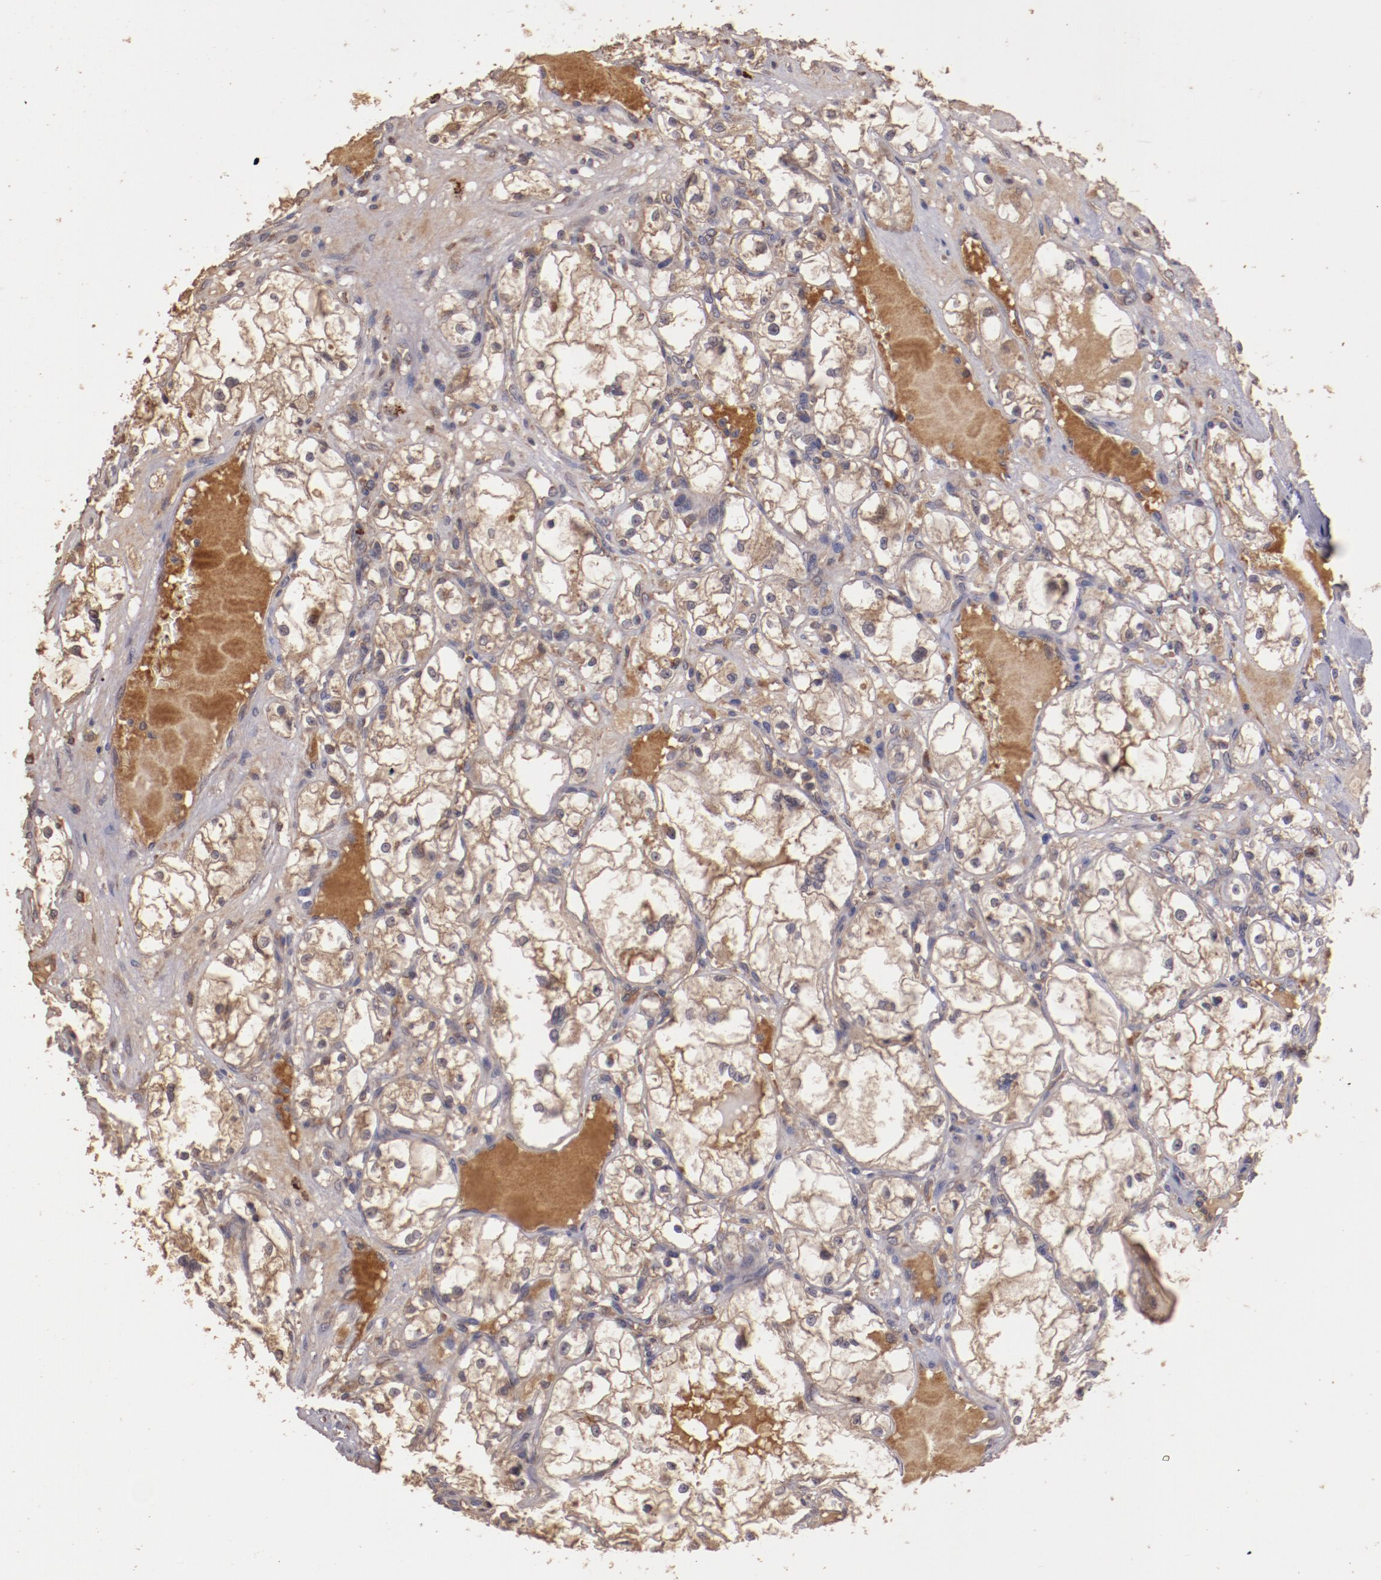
{"staining": {"intensity": "moderate", "quantity": ">75%", "location": "cytoplasmic/membranous"}, "tissue": "renal cancer", "cell_type": "Tumor cells", "image_type": "cancer", "snomed": [{"axis": "morphology", "description": "Adenocarcinoma, NOS"}, {"axis": "topography", "description": "Kidney"}], "caption": "Tumor cells display moderate cytoplasmic/membranous positivity in approximately >75% of cells in adenocarcinoma (renal).", "gene": "SRRD", "patient": {"sex": "male", "age": 61}}